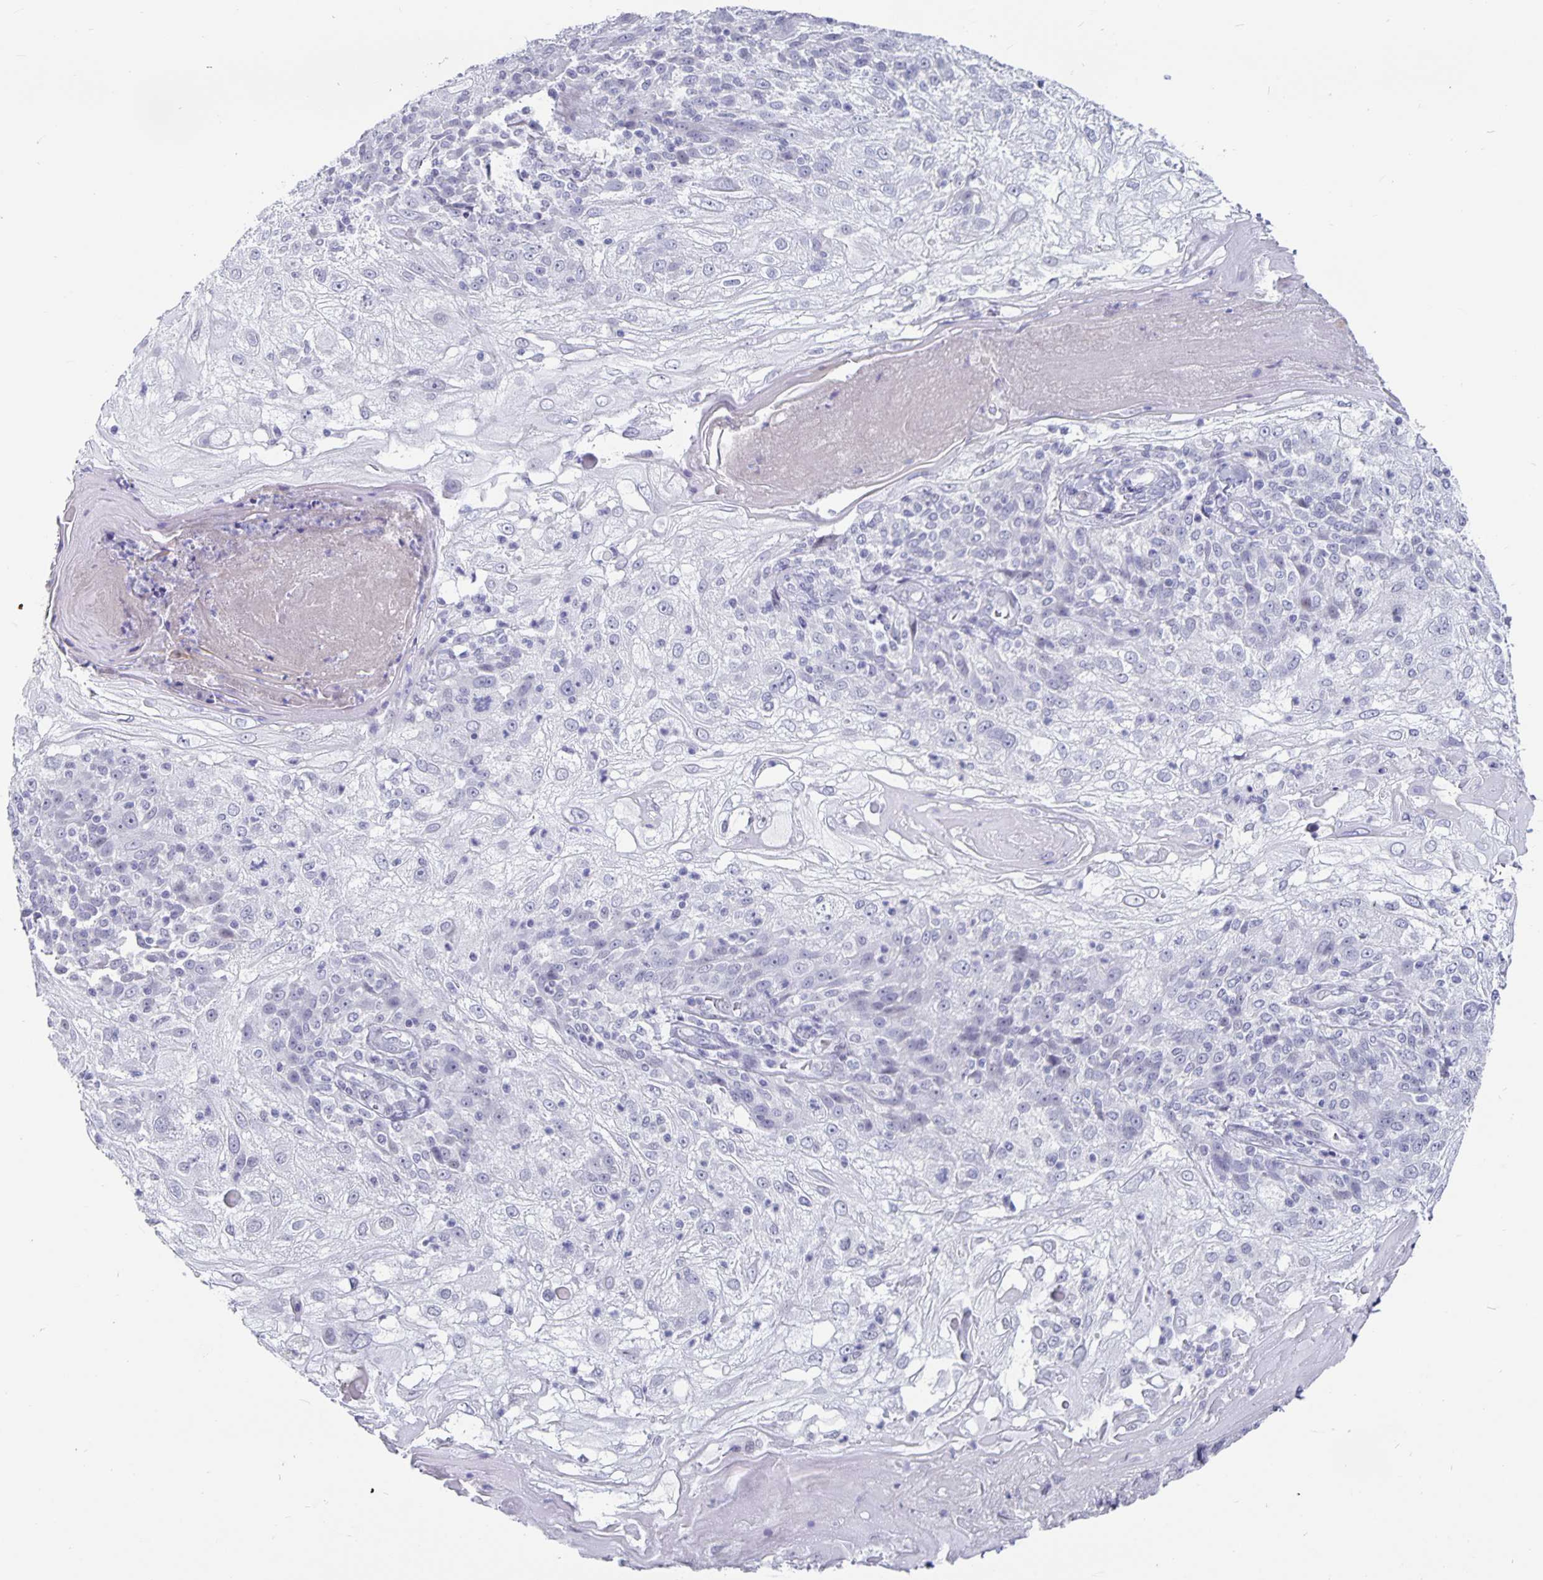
{"staining": {"intensity": "negative", "quantity": "none", "location": "none"}, "tissue": "skin cancer", "cell_type": "Tumor cells", "image_type": "cancer", "snomed": [{"axis": "morphology", "description": "Normal tissue, NOS"}, {"axis": "morphology", "description": "Squamous cell carcinoma, NOS"}, {"axis": "topography", "description": "Skin"}], "caption": "Immunohistochemistry (IHC) of human squamous cell carcinoma (skin) exhibits no positivity in tumor cells.", "gene": "OLIG2", "patient": {"sex": "female", "age": 83}}